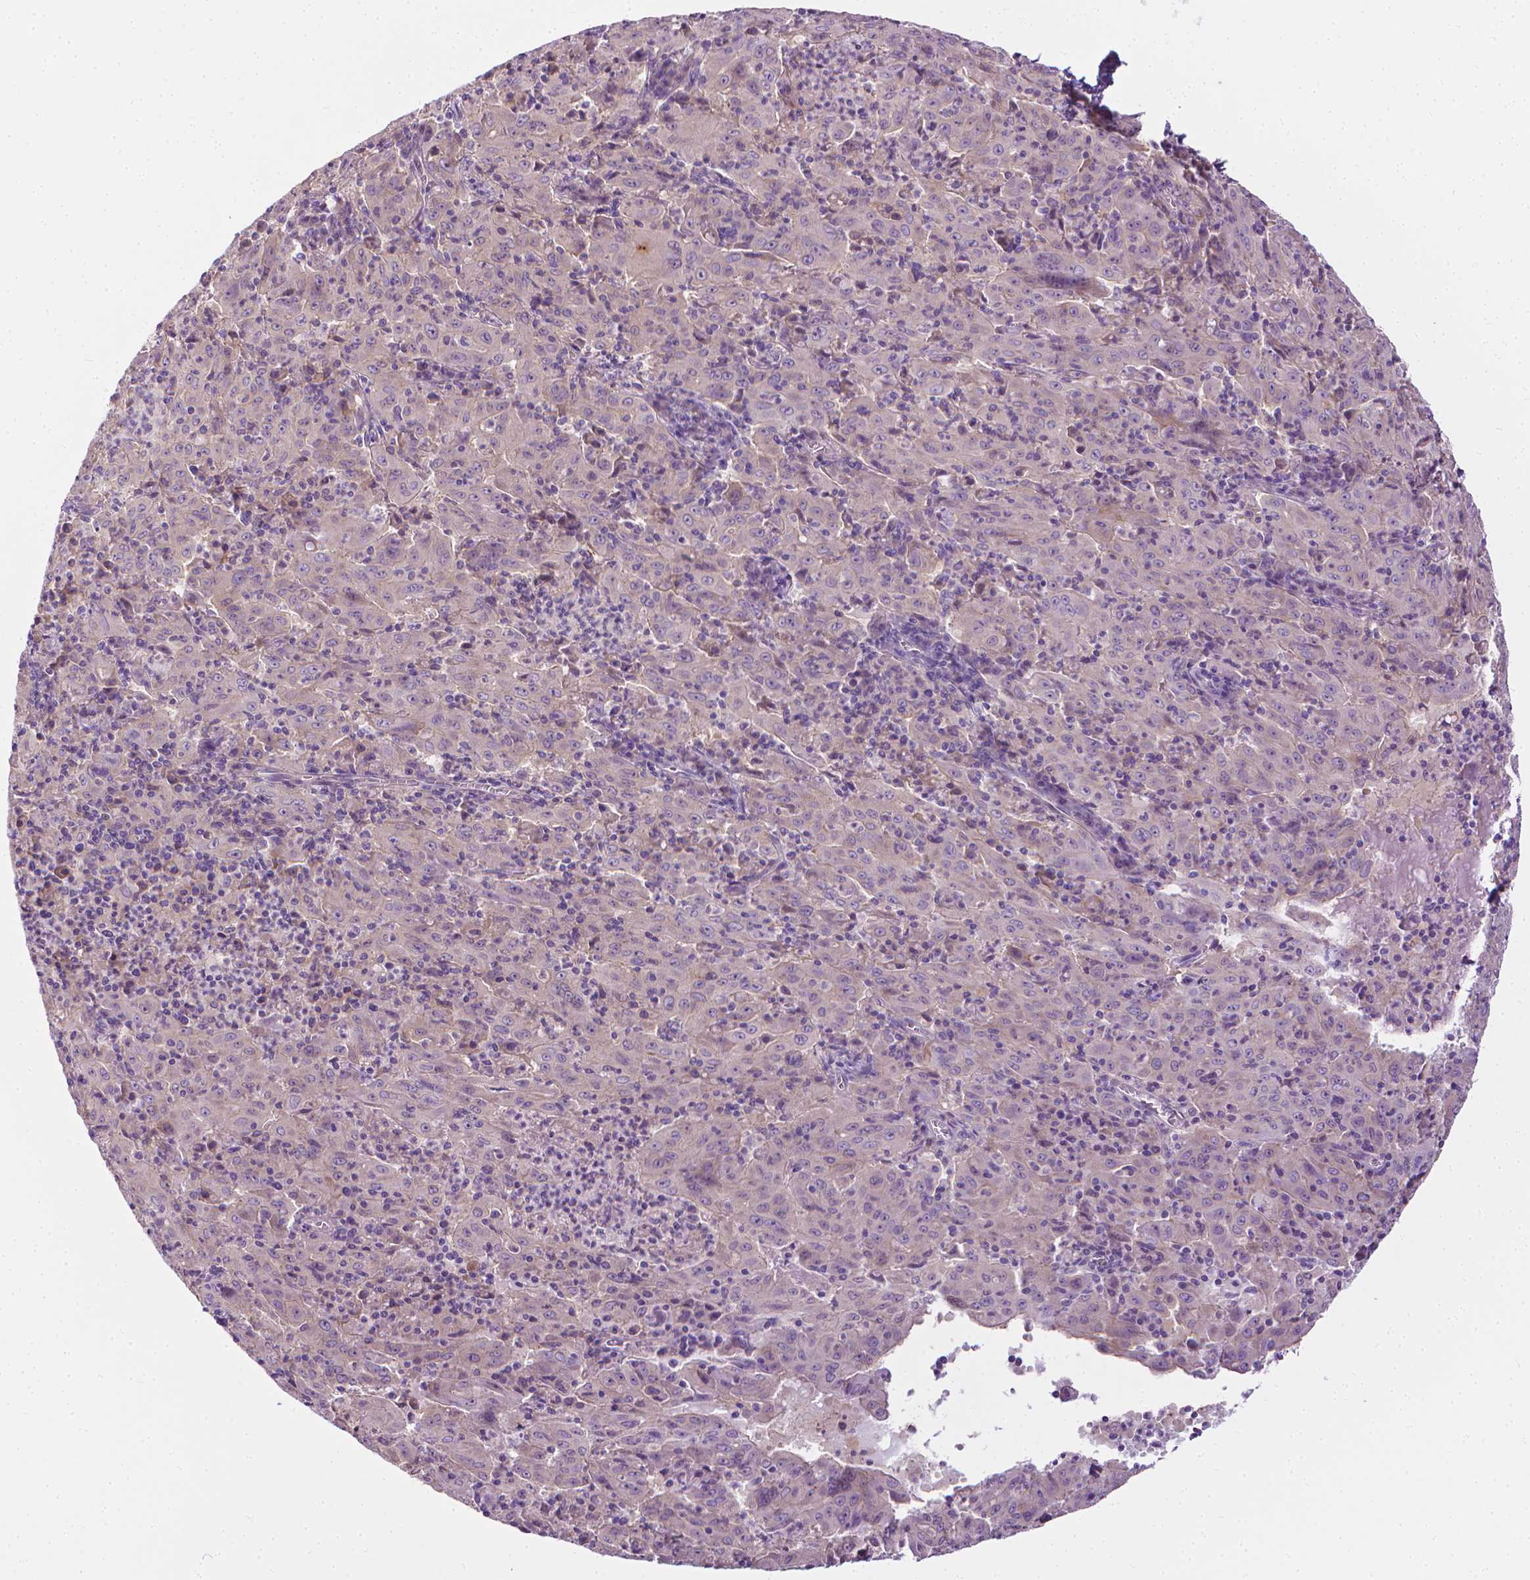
{"staining": {"intensity": "negative", "quantity": "none", "location": "none"}, "tissue": "pancreatic cancer", "cell_type": "Tumor cells", "image_type": "cancer", "snomed": [{"axis": "morphology", "description": "Adenocarcinoma, NOS"}, {"axis": "topography", "description": "Pancreas"}], "caption": "This is a micrograph of IHC staining of pancreatic cancer (adenocarcinoma), which shows no positivity in tumor cells.", "gene": "MCOLN3", "patient": {"sex": "male", "age": 63}}